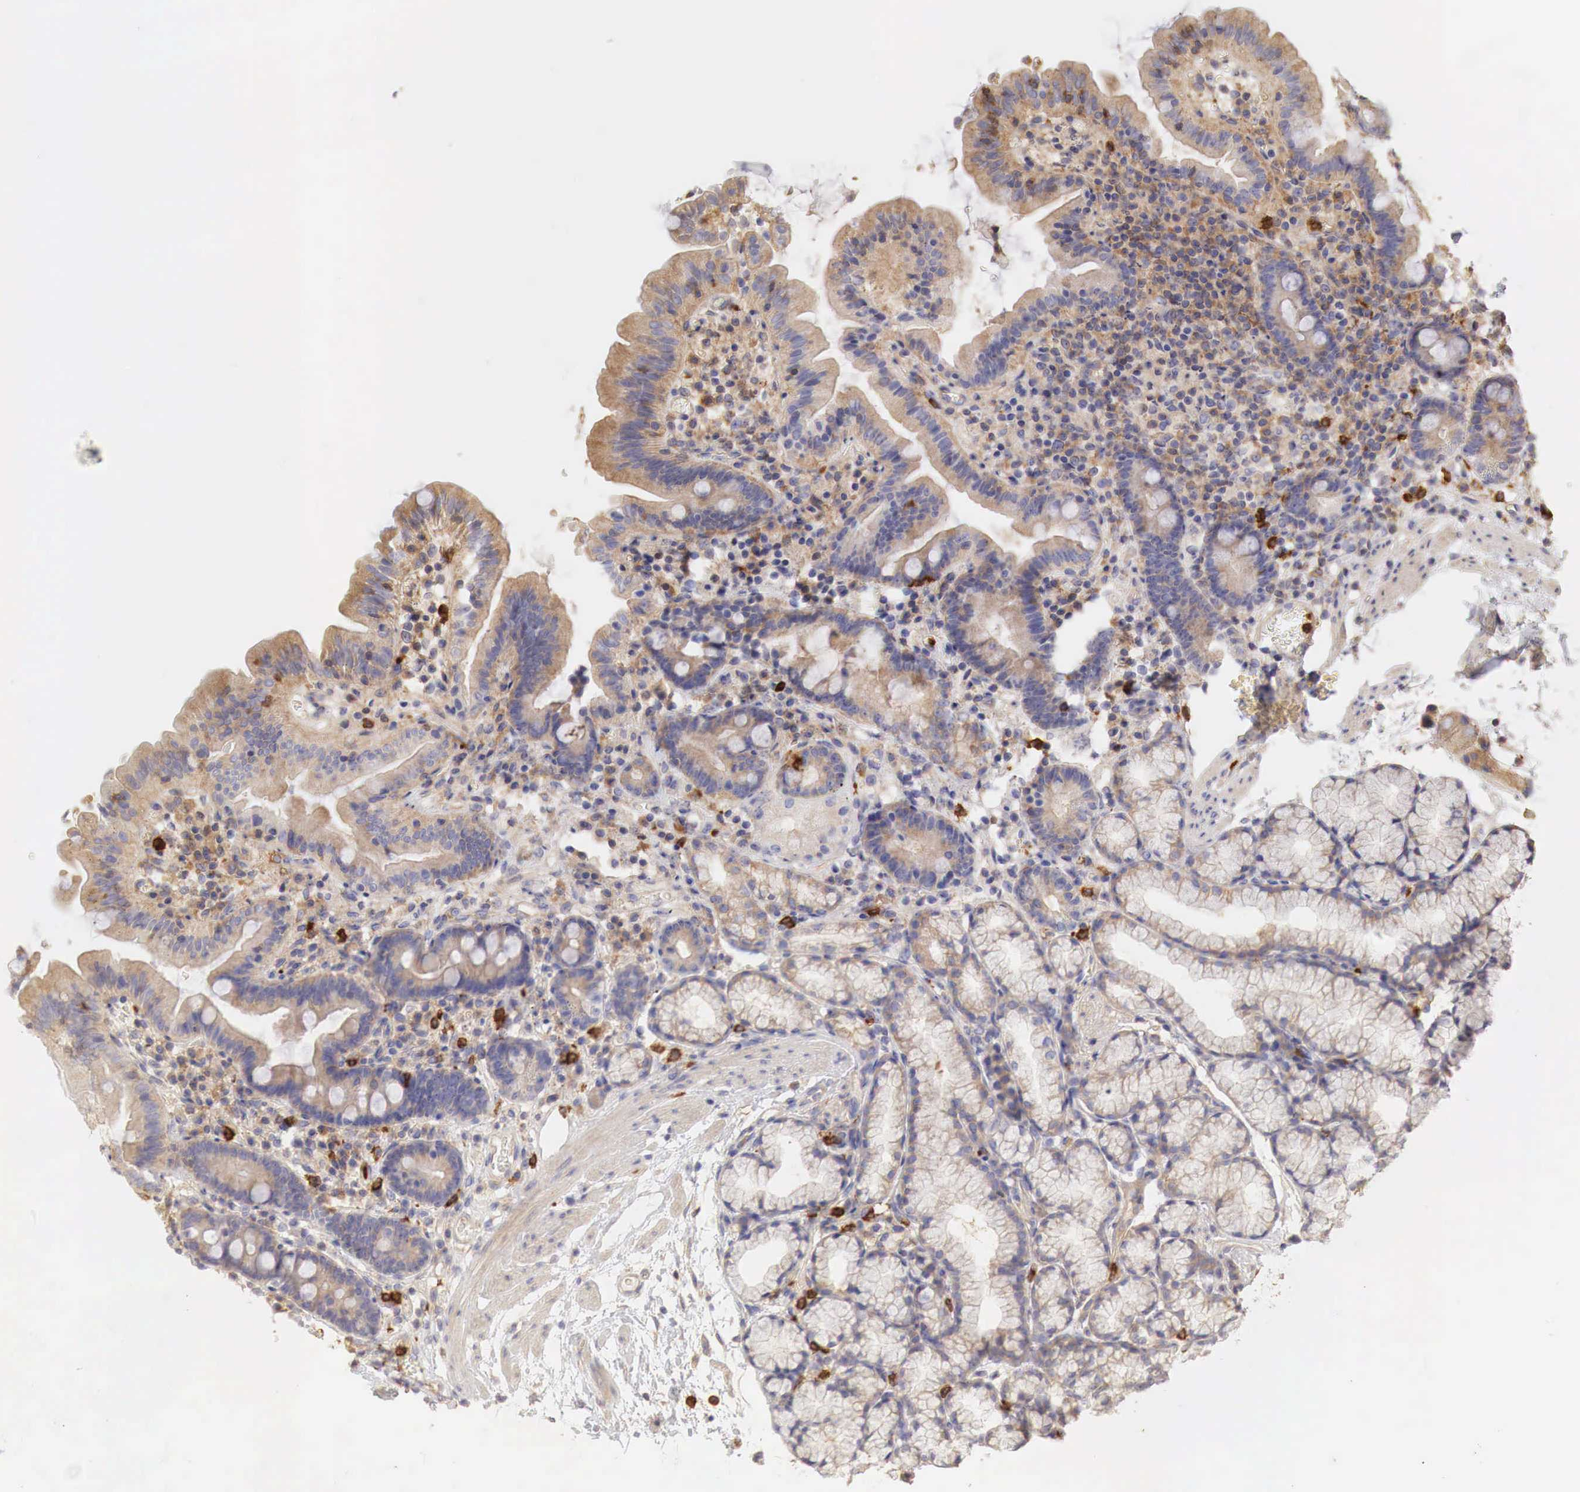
{"staining": {"intensity": "weak", "quantity": "25%-75%", "location": "cytoplasmic/membranous"}, "tissue": "duodenum", "cell_type": "Glandular cells", "image_type": "normal", "snomed": [{"axis": "morphology", "description": "Normal tissue, NOS"}, {"axis": "topography", "description": "Duodenum"}], "caption": "A low amount of weak cytoplasmic/membranous expression is identified in about 25%-75% of glandular cells in unremarkable duodenum.", "gene": "G6PD", "patient": {"sex": "female", "age": 48}}